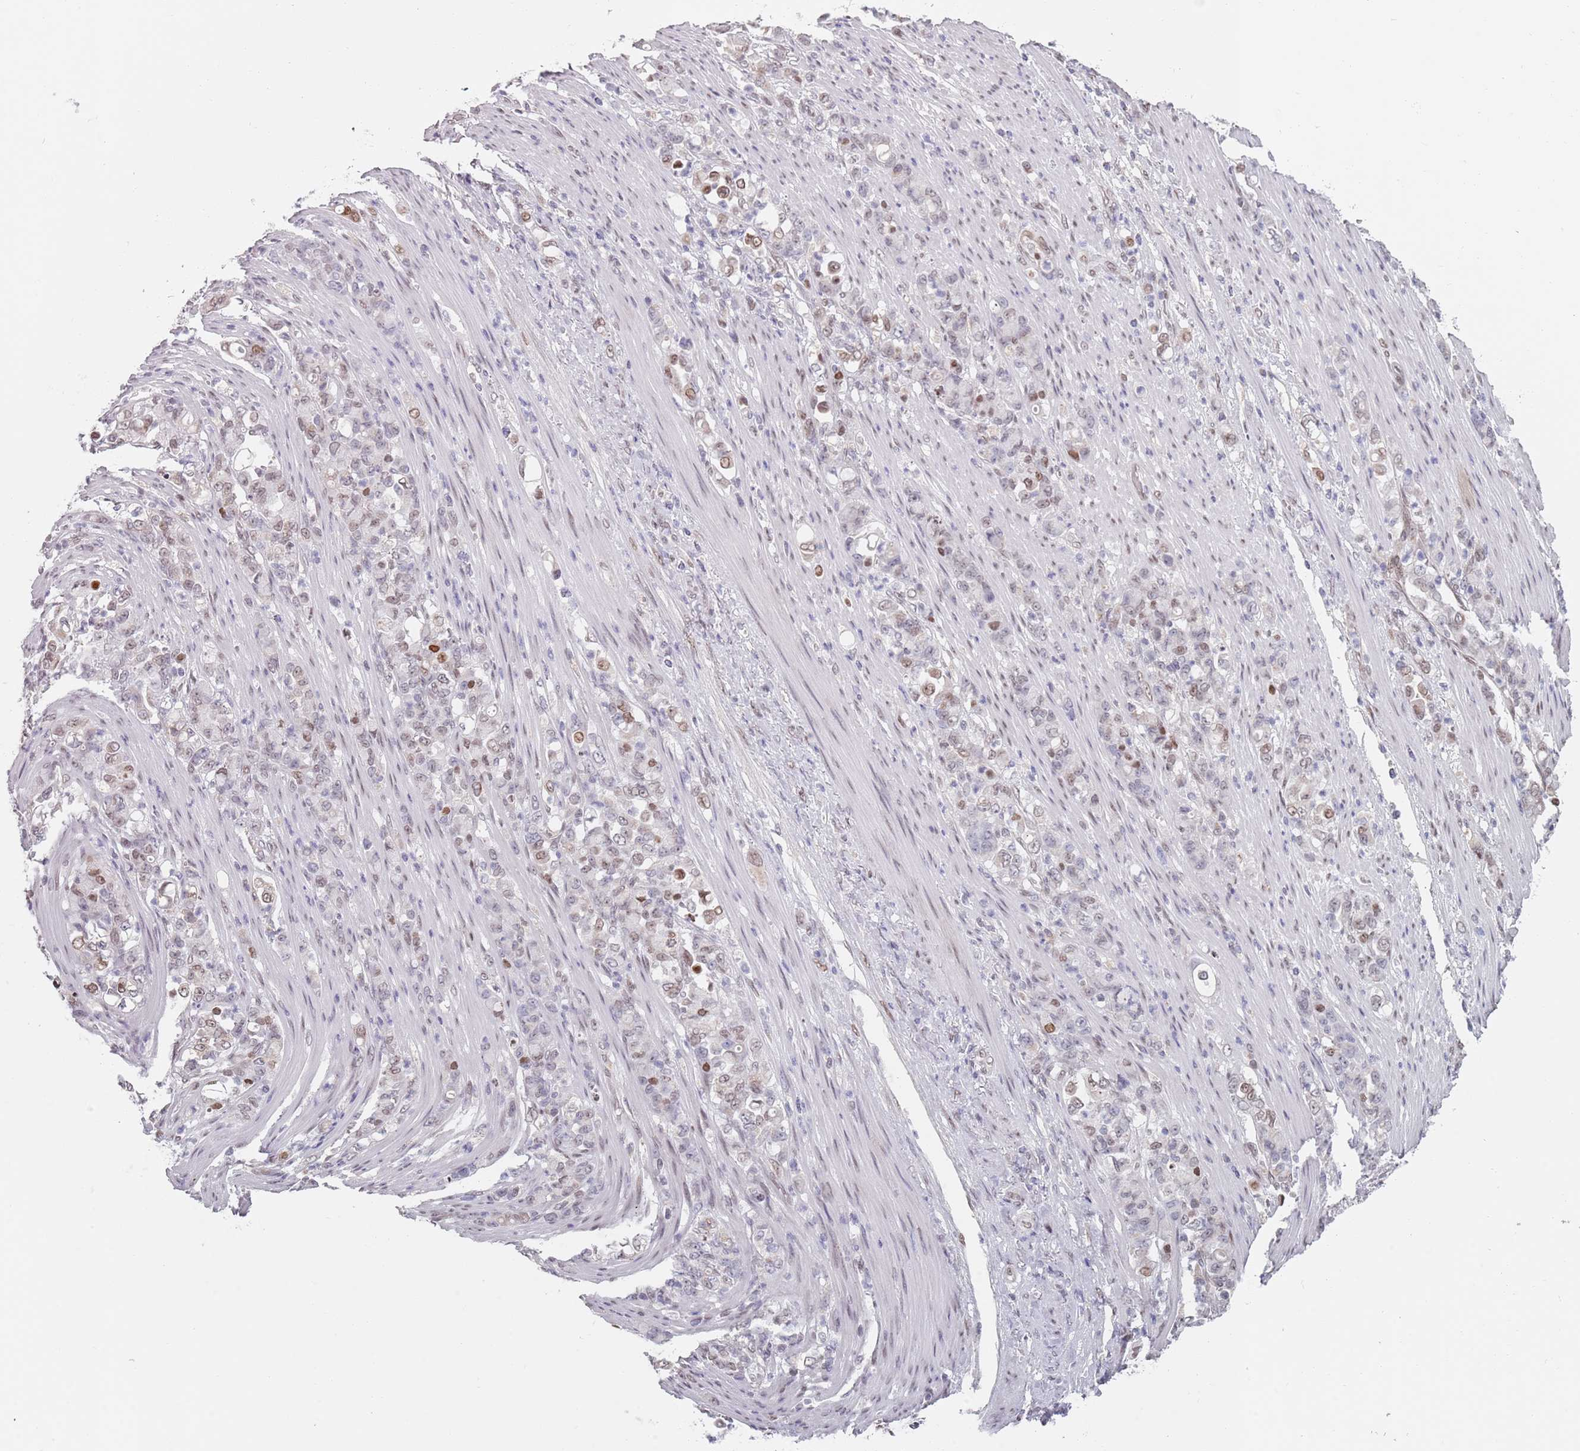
{"staining": {"intensity": "weak", "quantity": "<25%", "location": "nuclear"}, "tissue": "stomach cancer", "cell_type": "Tumor cells", "image_type": "cancer", "snomed": [{"axis": "morphology", "description": "Normal tissue, NOS"}, {"axis": "morphology", "description": "Adenocarcinoma, NOS"}, {"axis": "topography", "description": "Stomach"}], "caption": "High magnification brightfield microscopy of stomach cancer stained with DAB (brown) and counterstained with hematoxylin (blue): tumor cells show no significant staining. (DAB IHC with hematoxylin counter stain).", "gene": "MFSD12", "patient": {"sex": "female", "age": 79}}